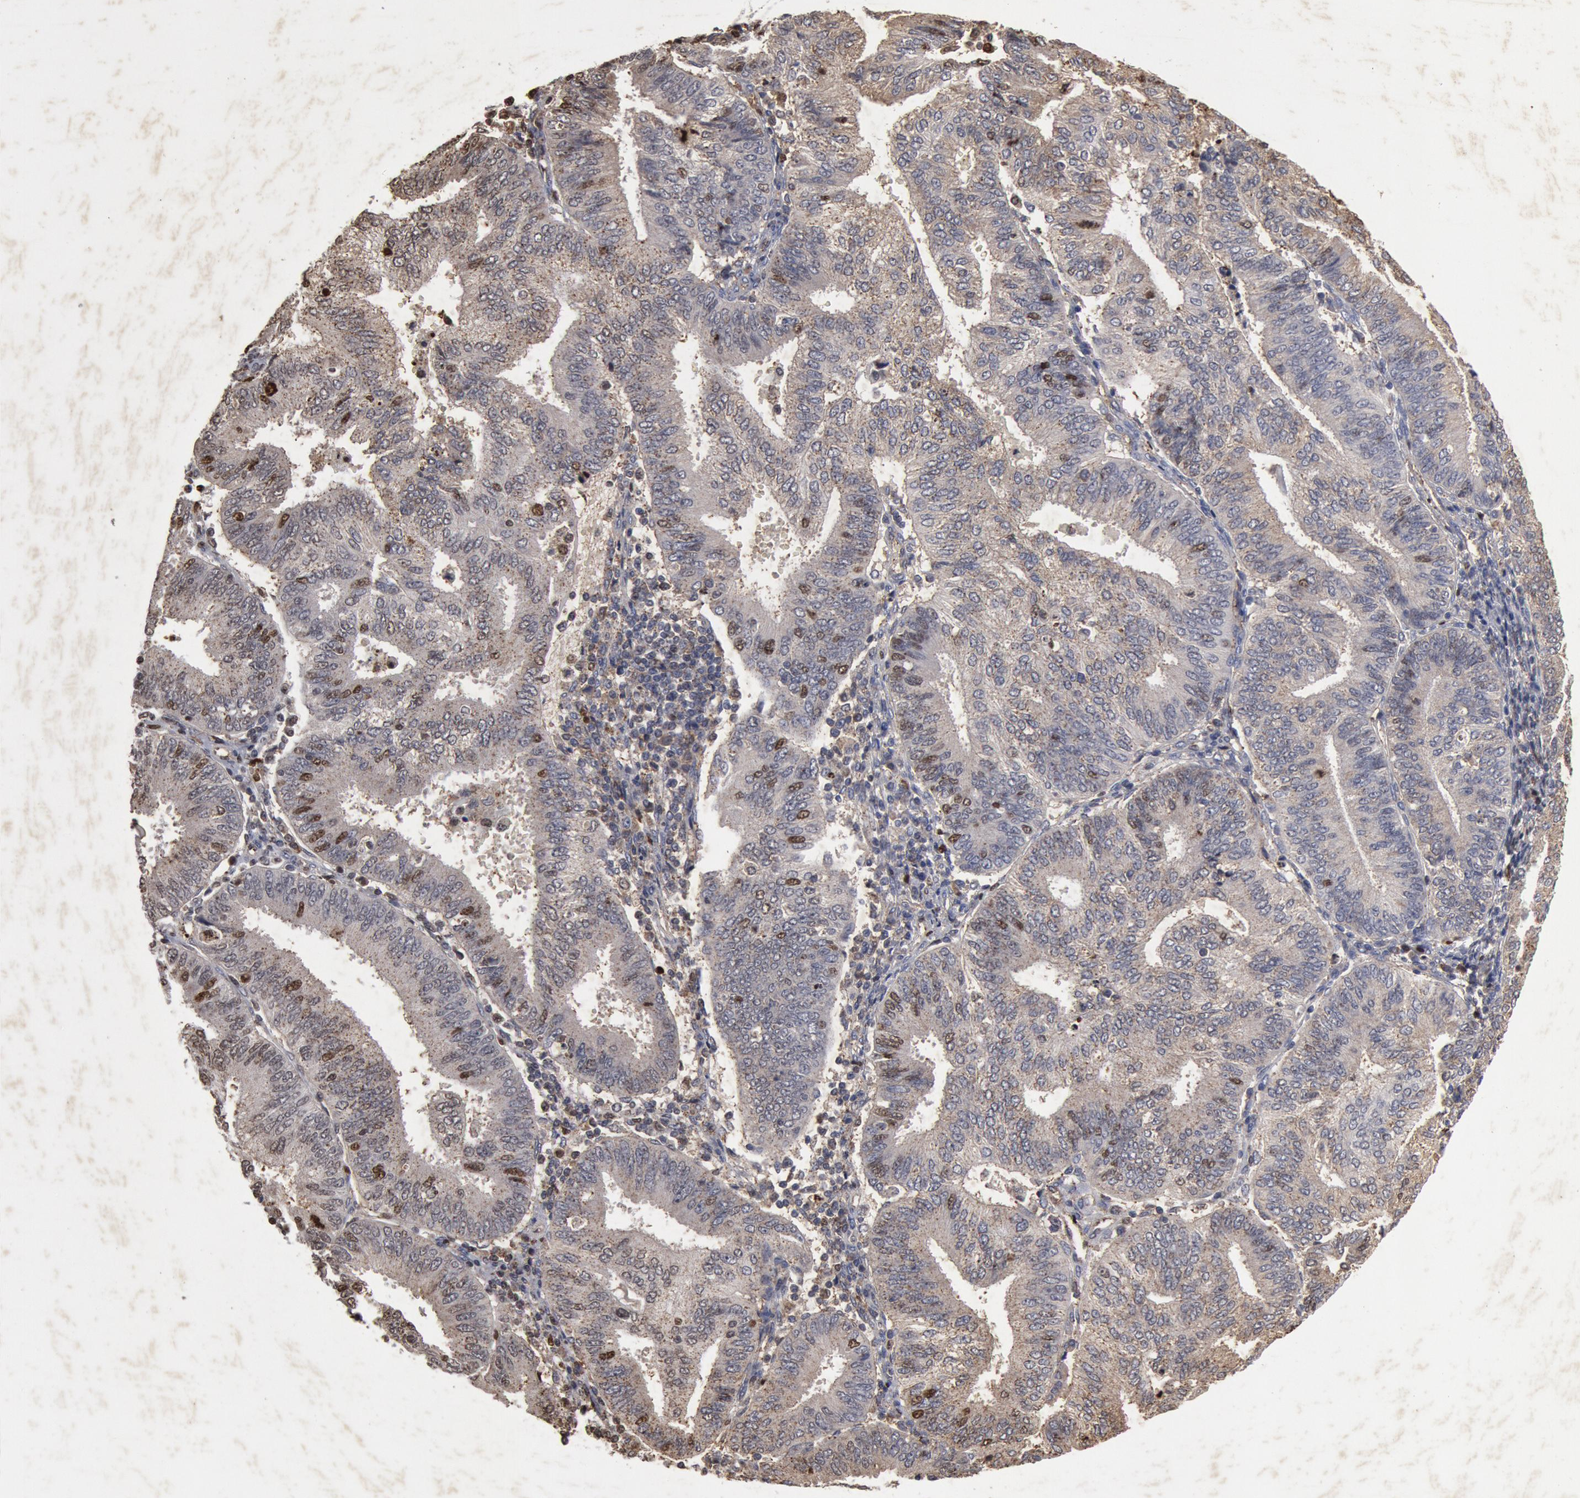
{"staining": {"intensity": "weak", "quantity": ">75%", "location": "cytoplasmic/membranous,nuclear"}, "tissue": "endometrial cancer", "cell_type": "Tumor cells", "image_type": "cancer", "snomed": [{"axis": "morphology", "description": "Adenocarcinoma, NOS"}, {"axis": "topography", "description": "Endometrium"}], "caption": "Adenocarcinoma (endometrial) was stained to show a protein in brown. There is low levels of weak cytoplasmic/membranous and nuclear positivity in about >75% of tumor cells.", "gene": "FOXA2", "patient": {"sex": "female", "age": 55}}